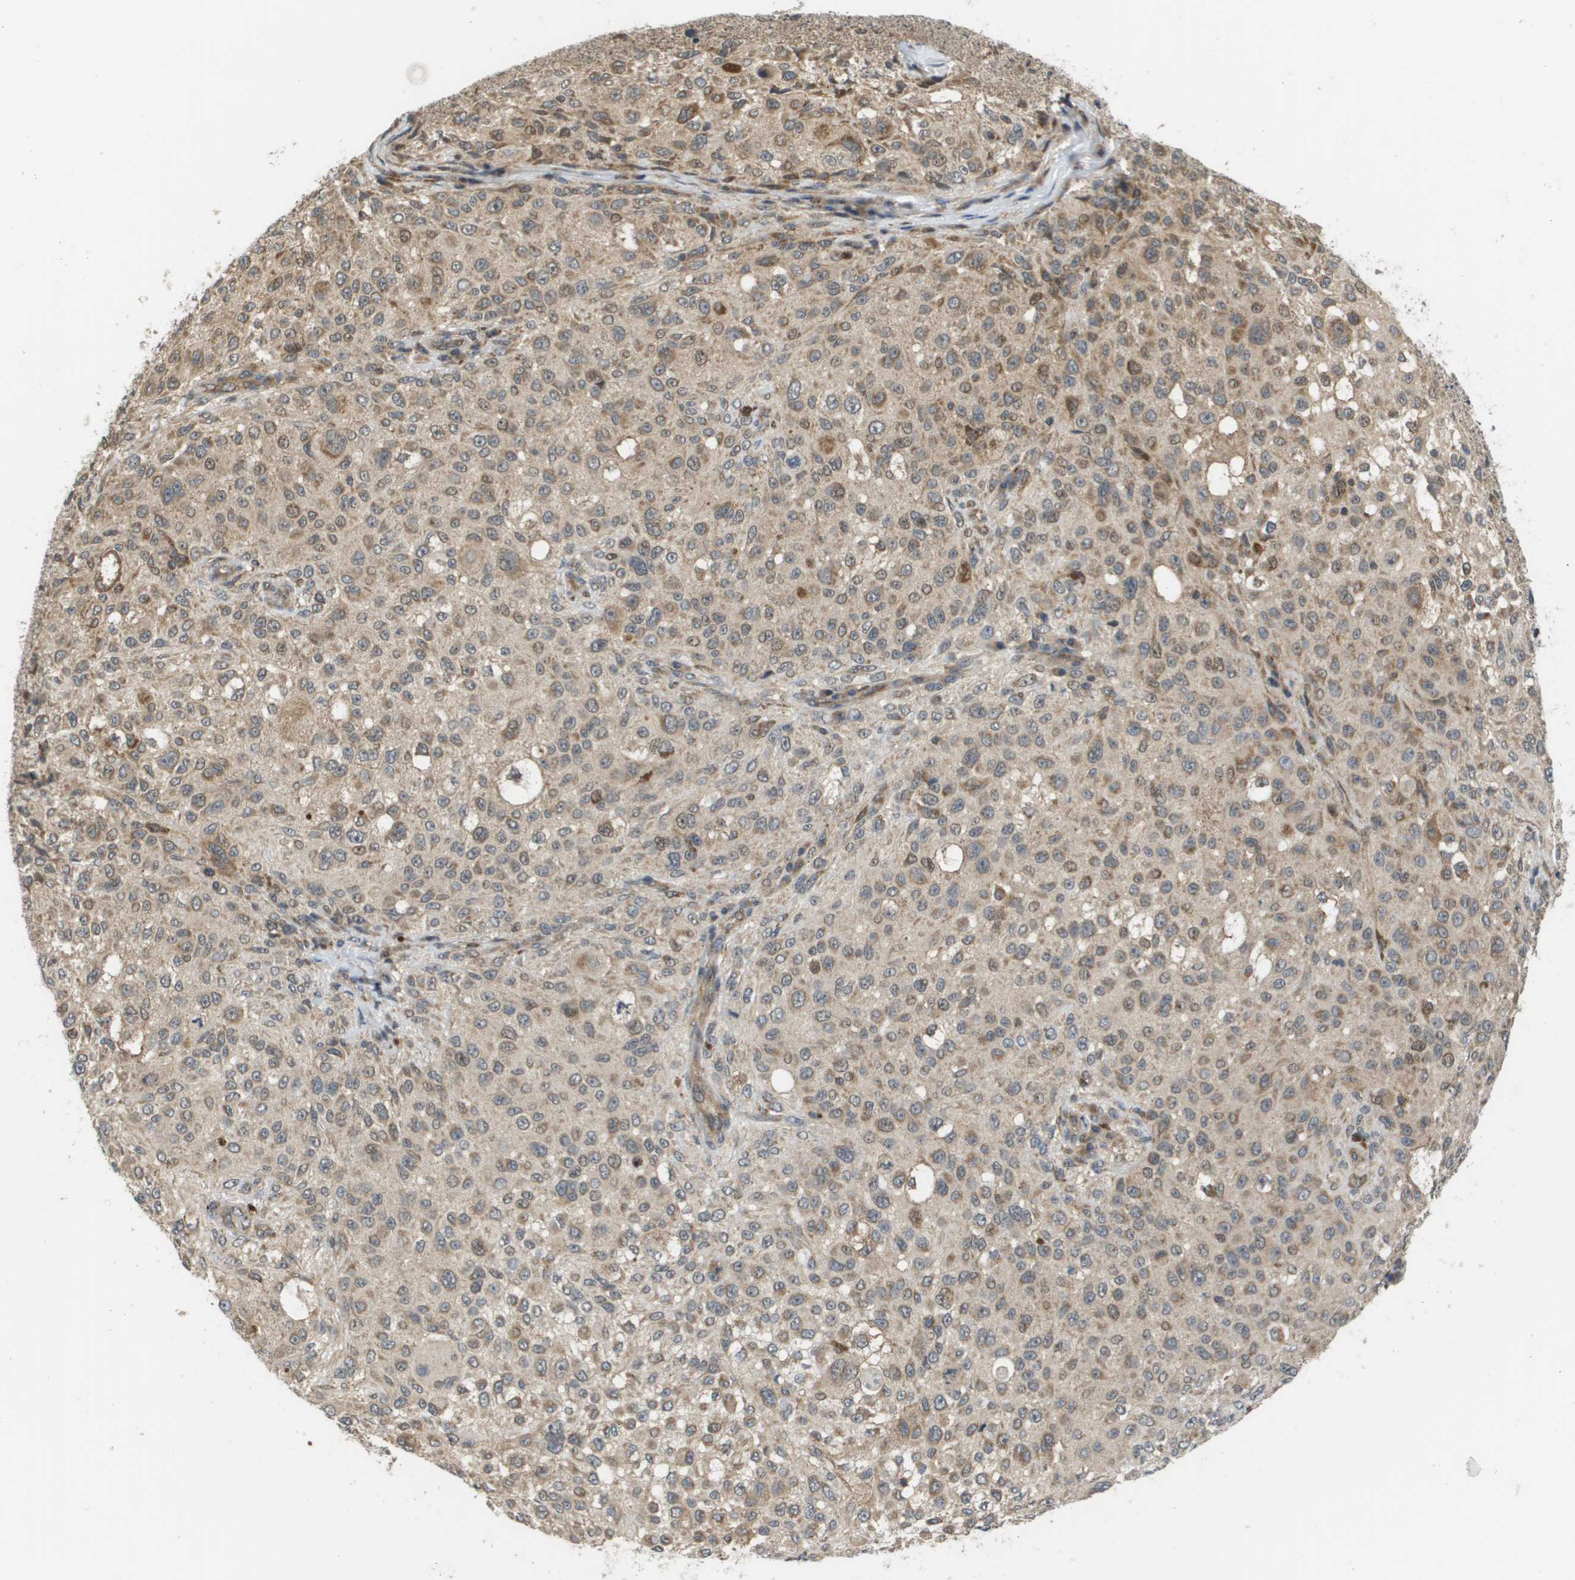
{"staining": {"intensity": "moderate", "quantity": "25%-75%", "location": "cytoplasmic/membranous"}, "tissue": "melanoma", "cell_type": "Tumor cells", "image_type": "cancer", "snomed": [{"axis": "morphology", "description": "Necrosis, NOS"}, {"axis": "morphology", "description": "Malignant melanoma, NOS"}, {"axis": "topography", "description": "Skin"}], "caption": "An immunohistochemistry (IHC) histopathology image of tumor tissue is shown. Protein staining in brown labels moderate cytoplasmic/membranous positivity in melanoma within tumor cells.", "gene": "RBM38", "patient": {"sex": "female", "age": 87}}